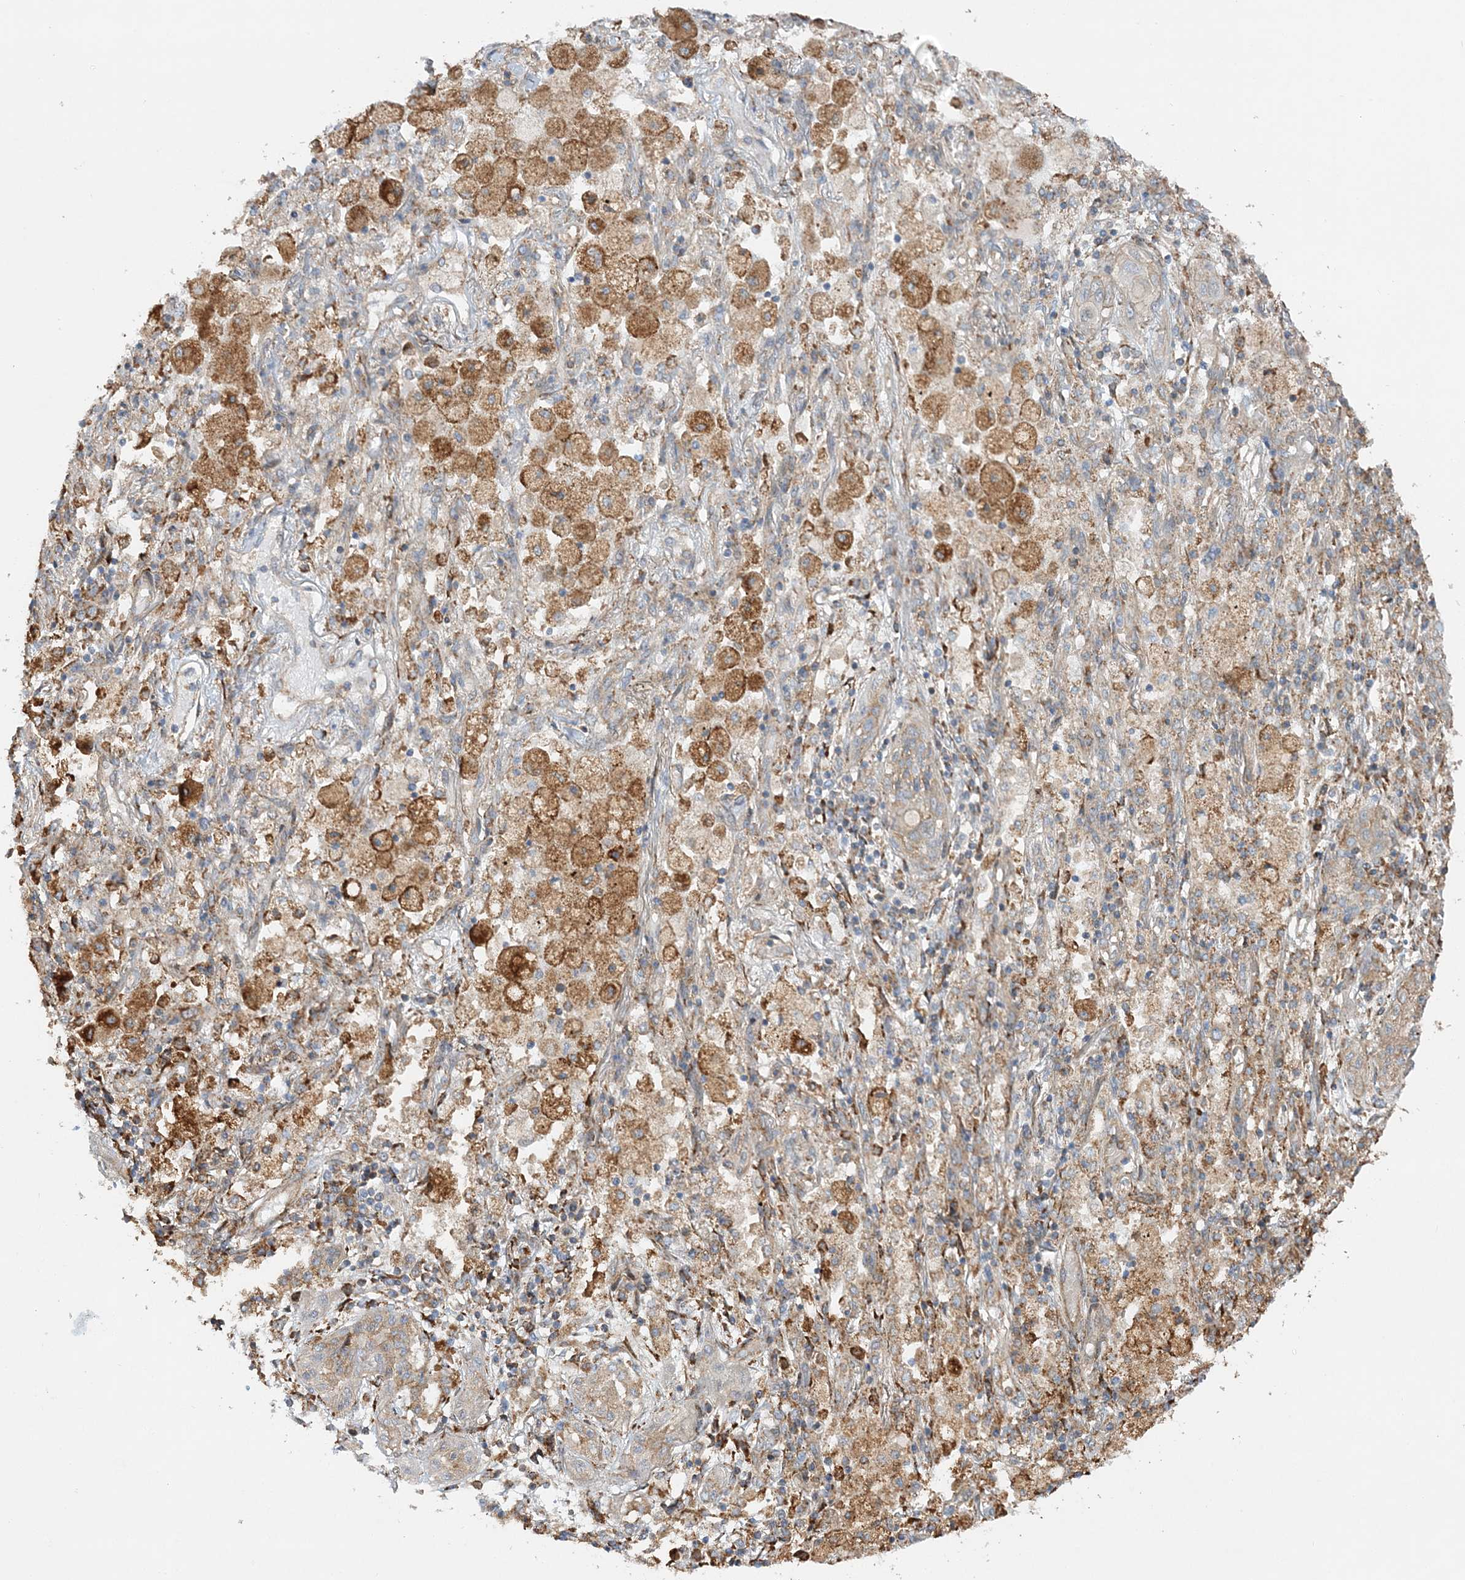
{"staining": {"intensity": "negative", "quantity": "none", "location": "none"}, "tissue": "lung cancer", "cell_type": "Tumor cells", "image_type": "cancer", "snomed": [{"axis": "morphology", "description": "Squamous cell carcinoma, NOS"}, {"axis": "topography", "description": "Lung"}], "caption": "Histopathology image shows no significant protein expression in tumor cells of lung cancer (squamous cell carcinoma).", "gene": "ZFYVE16", "patient": {"sex": "female", "age": 47}}